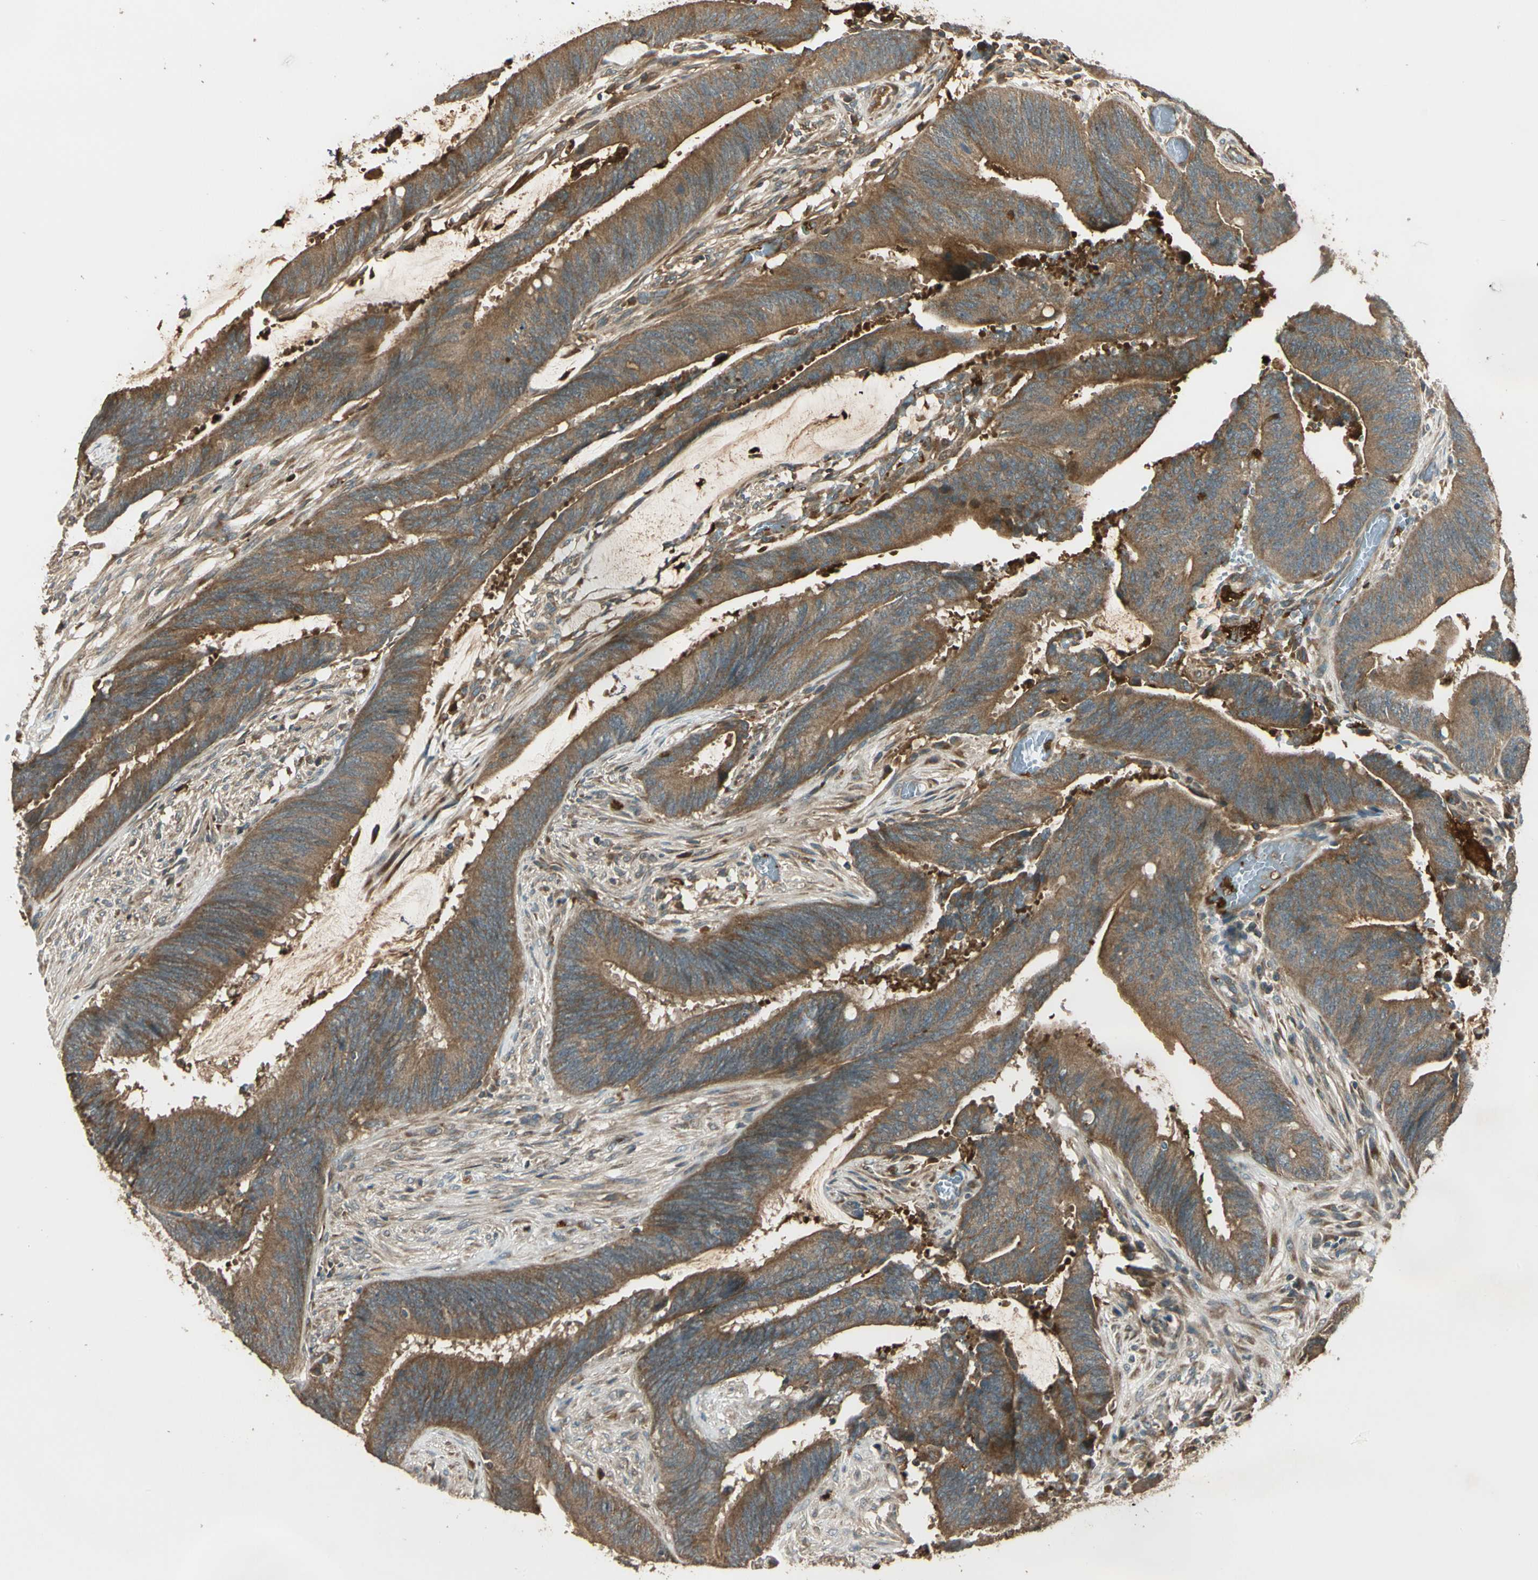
{"staining": {"intensity": "strong", "quantity": ">75%", "location": "cytoplasmic/membranous"}, "tissue": "colorectal cancer", "cell_type": "Tumor cells", "image_type": "cancer", "snomed": [{"axis": "morphology", "description": "Adenocarcinoma, NOS"}, {"axis": "topography", "description": "Rectum"}], "caption": "Immunohistochemical staining of human colorectal cancer shows high levels of strong cytoplasmic/membranous protein positivity in approximately >75% of tumor cells.", "gene": "STX11", "patient": {"sex": "female", "age": 66}}